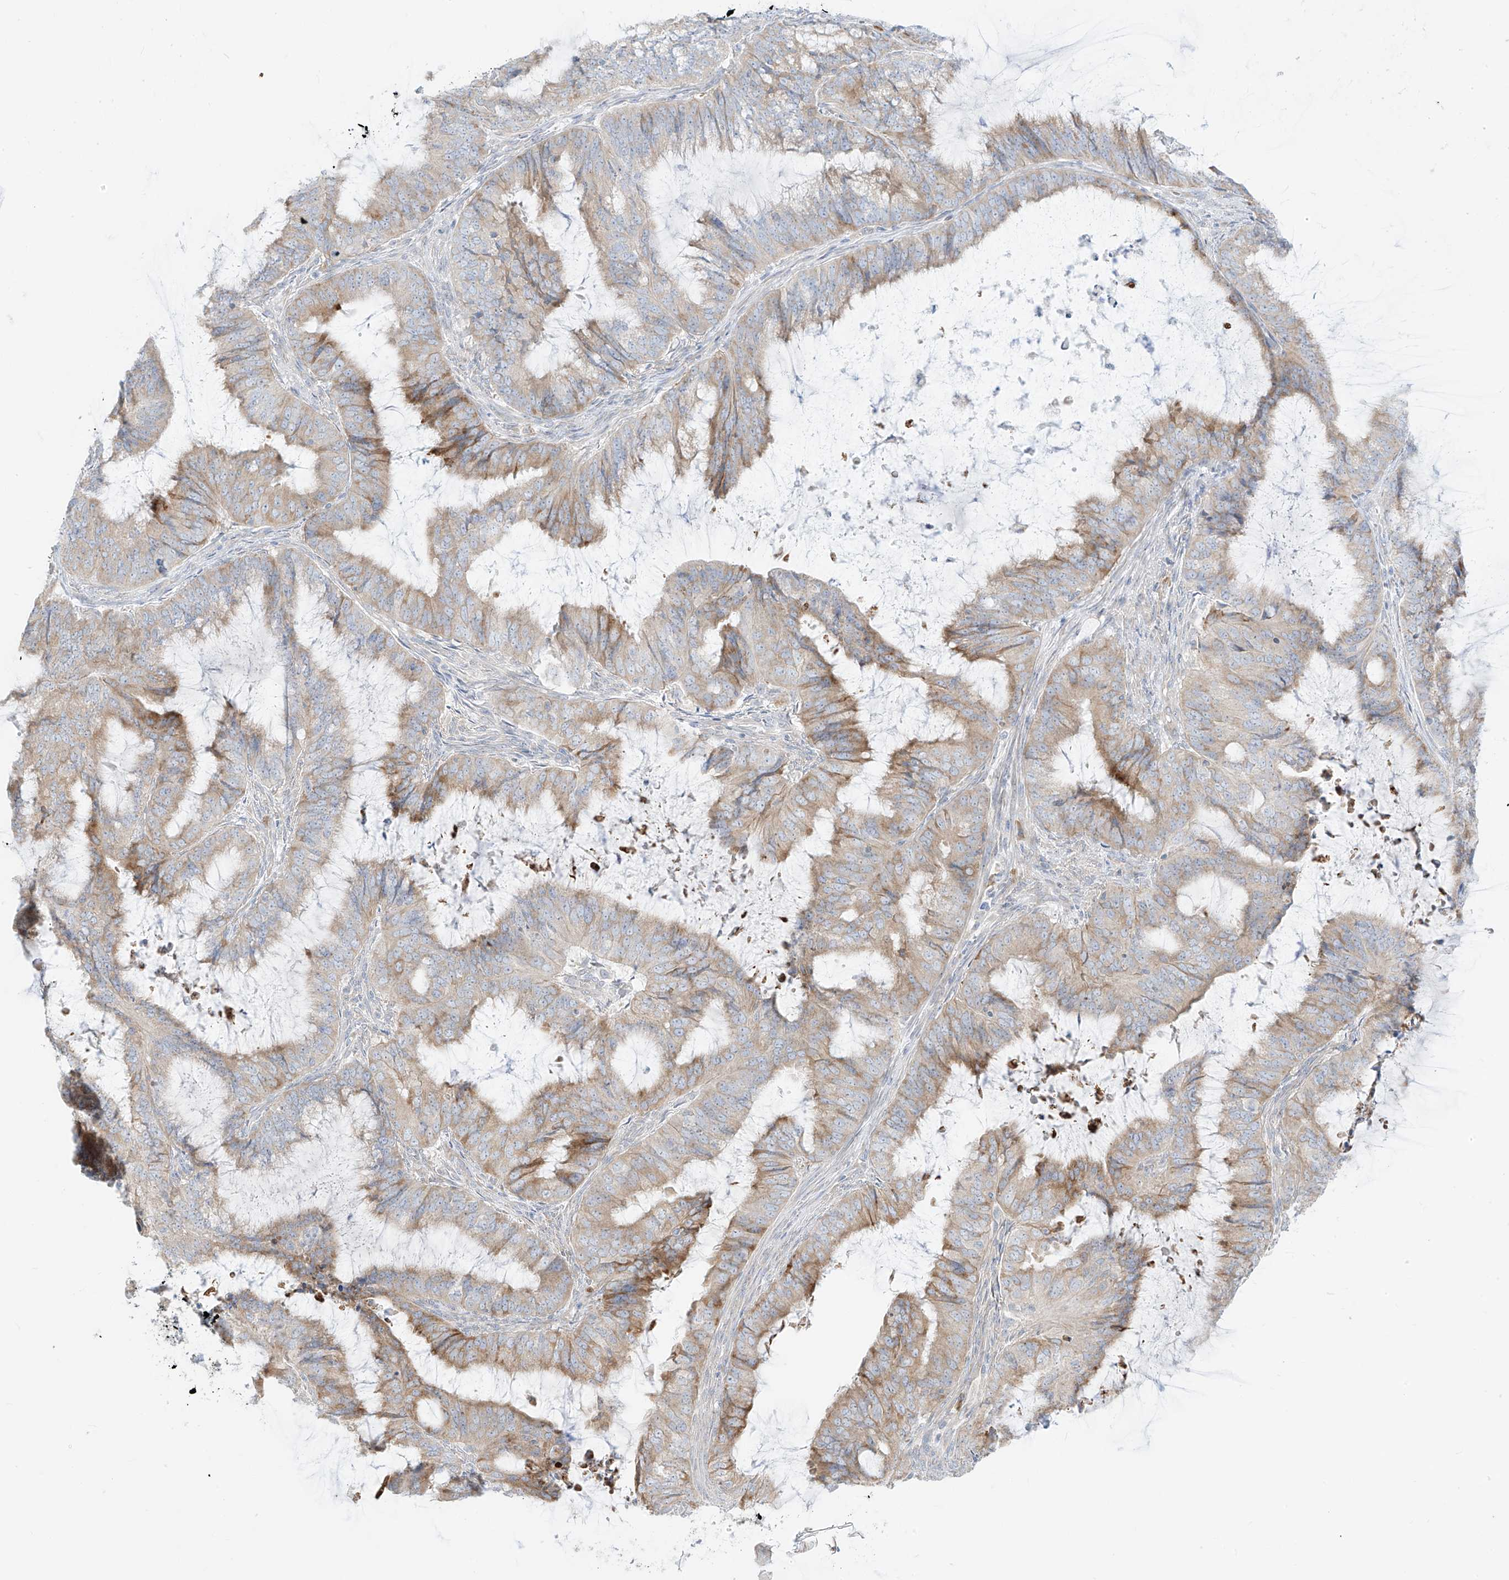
{"staining": {"intensity": "moderate", "quantity": "<25%", "location": "cytoplasmic/membranous"}, "tissue": "endometrial cancer", "cell_type": "Tumor cells", "image_type": "cancer", "snomed": [{"axis": "morphology", "description": "Adenocarcinoma, NOS"}, {"axis": "topography", "description": "Endometrium"}], "caption": "The micrograph displays a brown stain indicating the presence of a protein in the cytoplasmic/membranous of tumor cells in endometrial cancer (adenocarcinoma).", "gene": "SYTL3", "patient": {"sex": "female", "age": 81}}